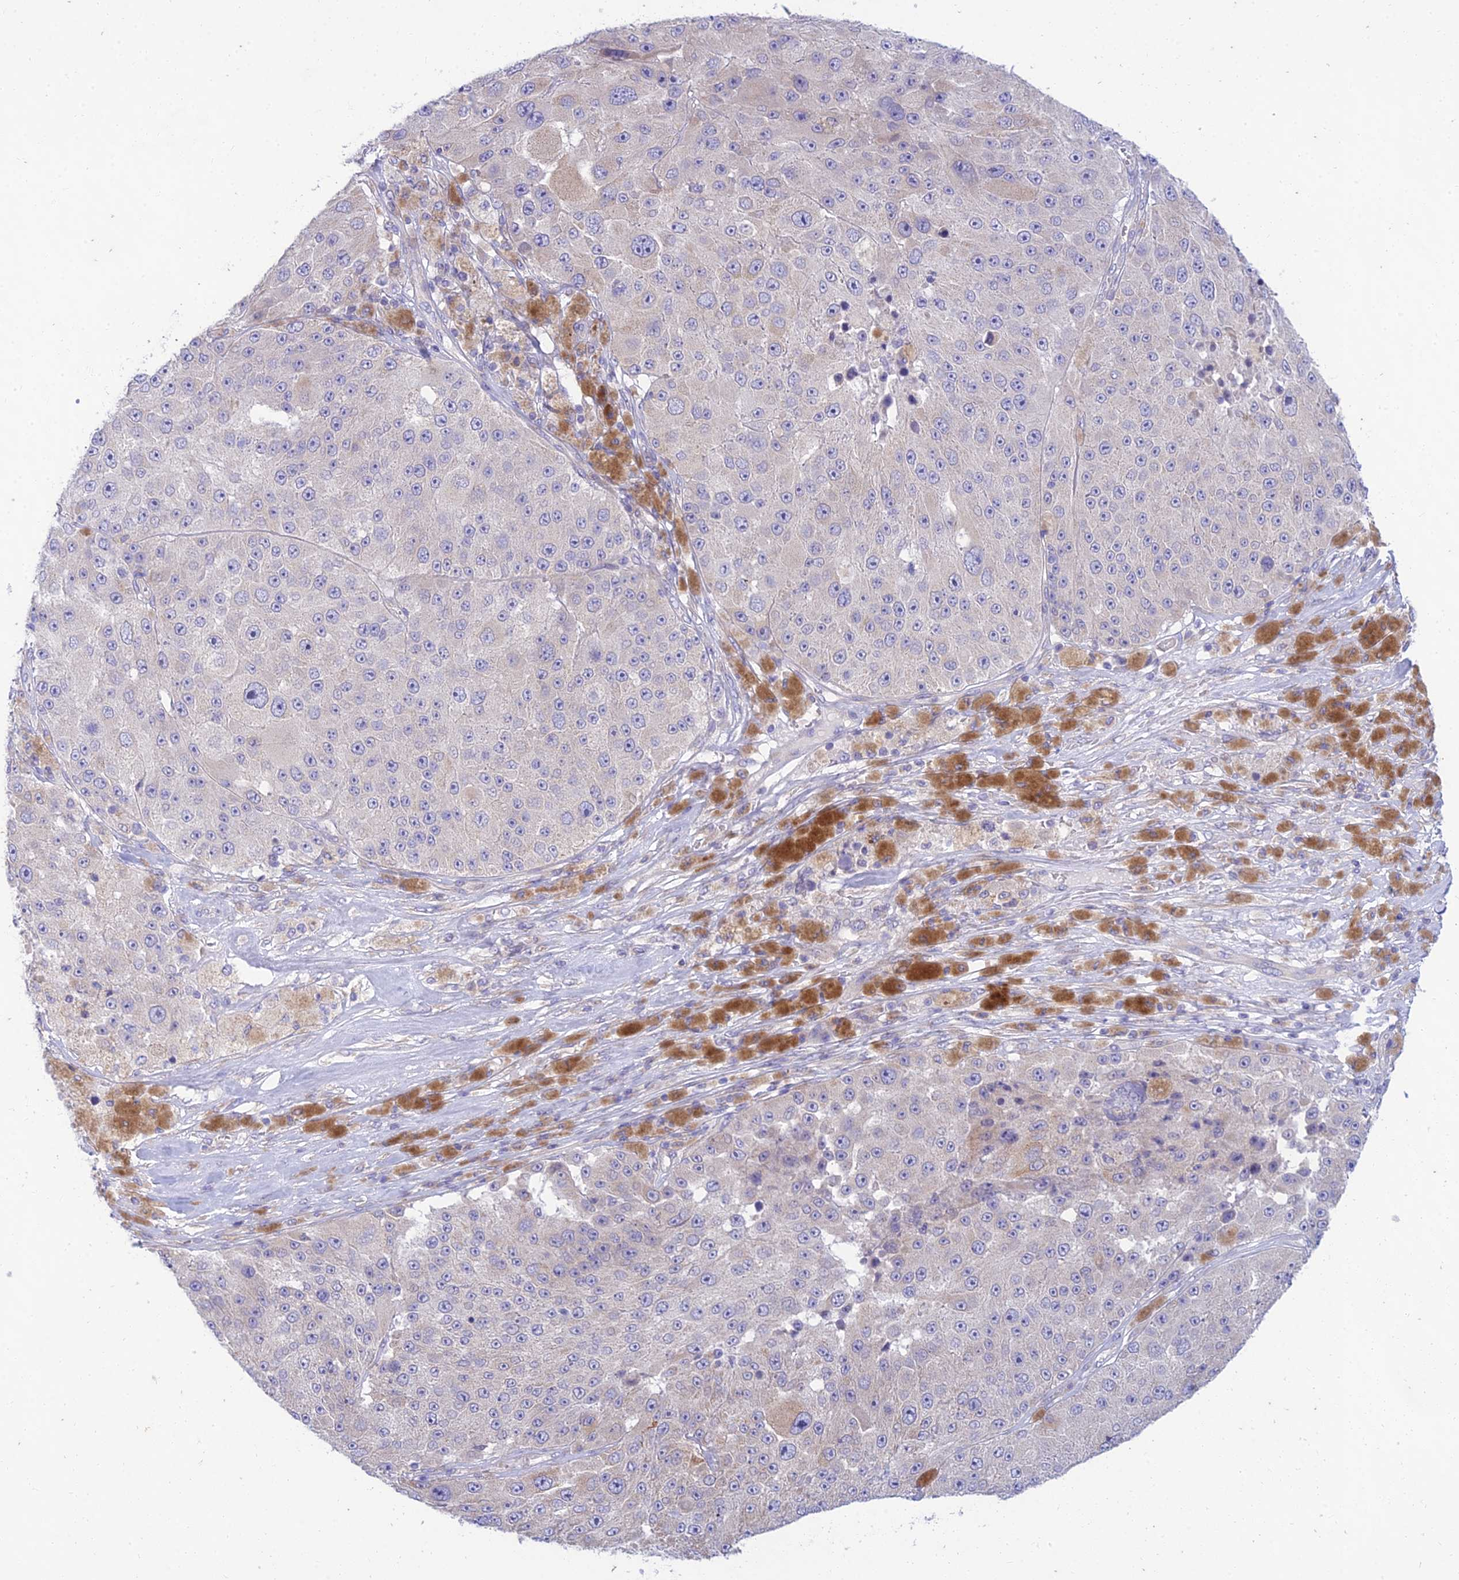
{"staining": {"intensity": "negative", "quantity": "none", "location": "none"}, "tissue": "melanoma", "cell_type": "Tumor cells", "image_type": "cancer", "snomed": [{"axis": "morphology", "description": "Malignant melanoma, Metastatic site"}, {"axis": "topography", "description": "Lymph node"}], "caption": "DAB (3,3'-diaminobenzidine) immunohistochemical staining of human melanoma displays no significant expression in tumor cells.", "gene": "PTCD2", "patient": {"sex": "male", "age": 62}}